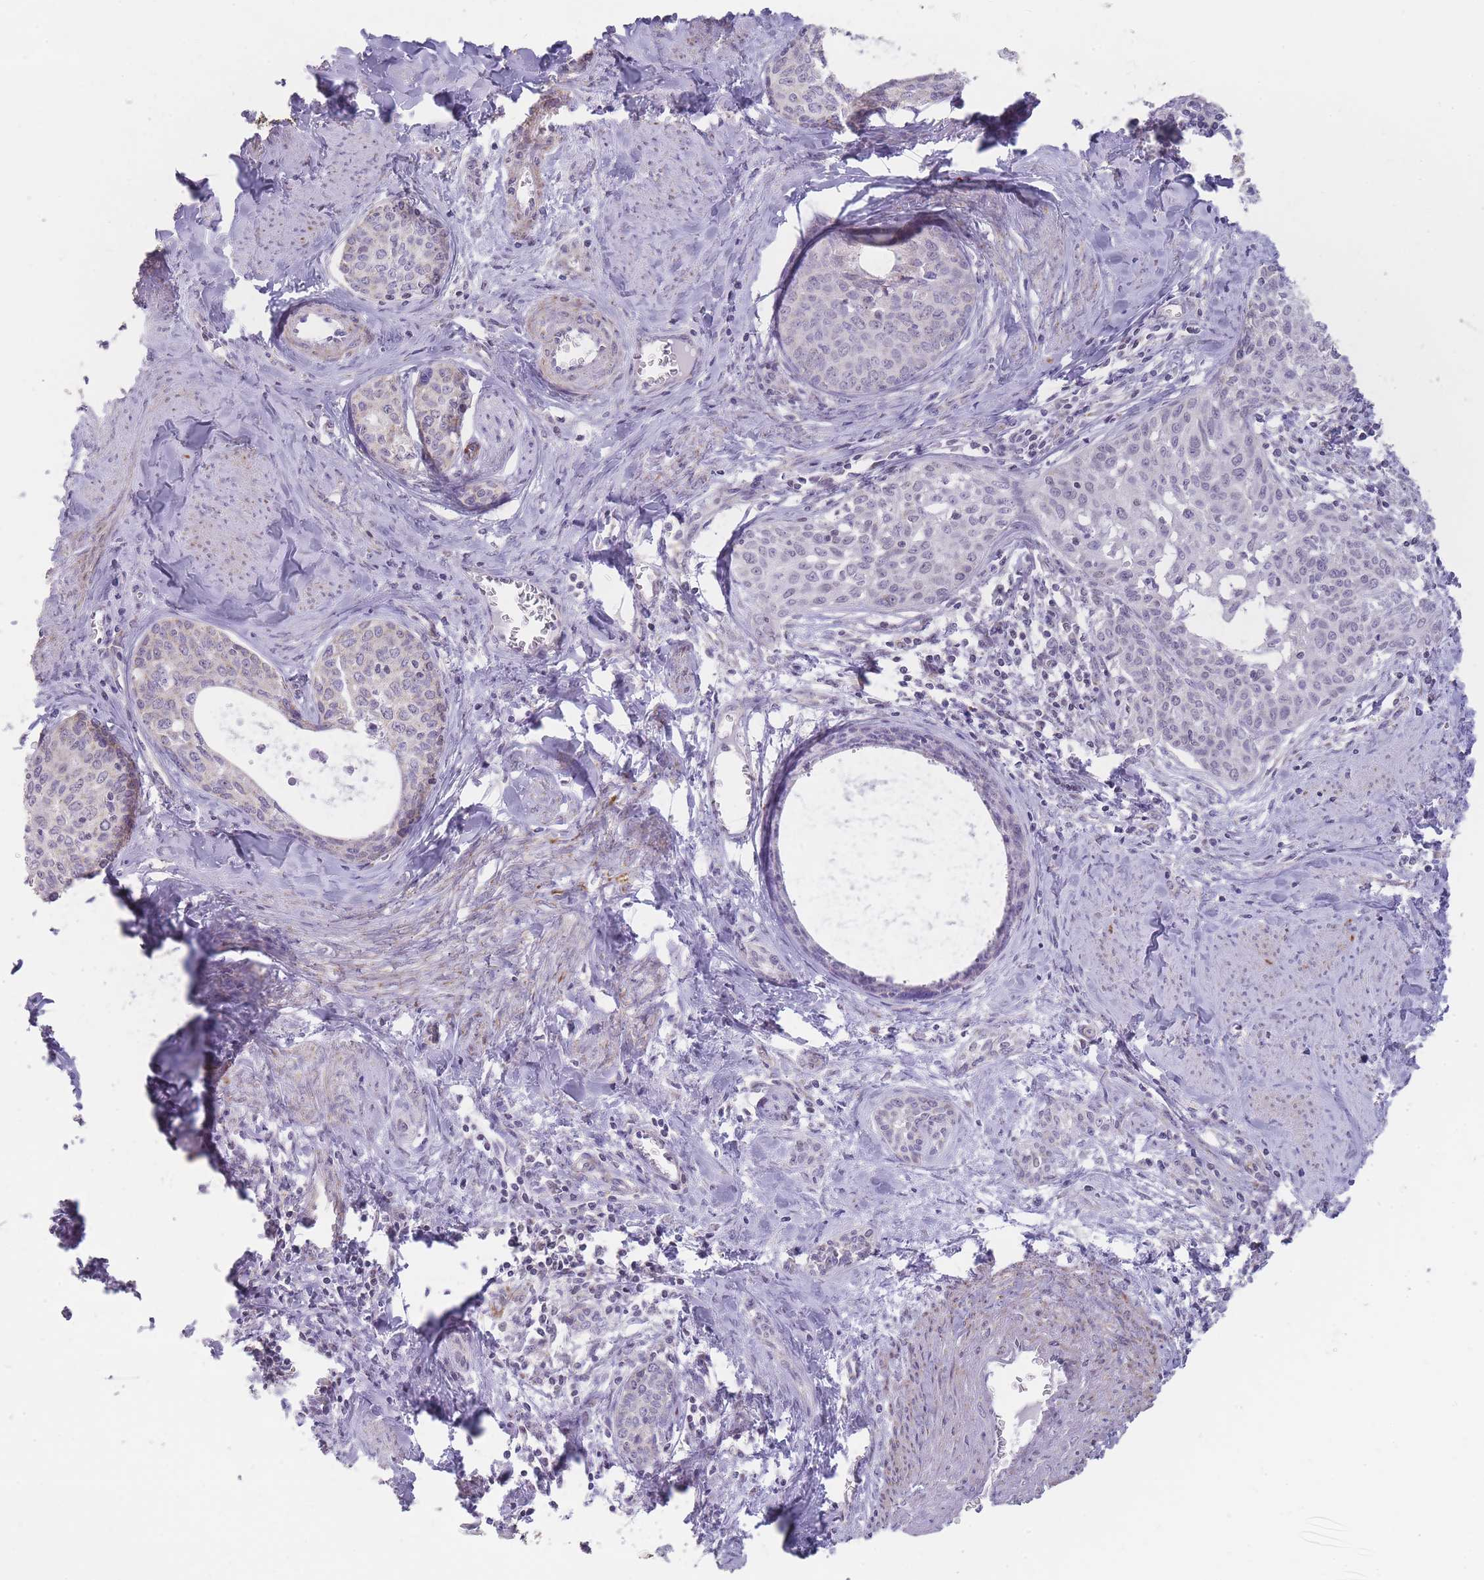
{"staining": {"intensity": "negative", "quantity": "none", "location": "none"}, "tissue": "cervical cancer", "cell_type": "Tumor cells", "image_type": "cancer", "snomed": [{"axis": "morphology", "description": "Squamous cell carcinoma, NOS"}, {"axis": "morphology", "description": "Adenocarcinoma, NOS"}, {"axis": "topography", "description": "Cervix"}], "caption": "Immunohistochemical staining of human adenocarcinoma (cervical) exhibits no significant expression in tumor cells.", "gene": "ZBTB24", "patient": {"sex": "female", "age": 52}}